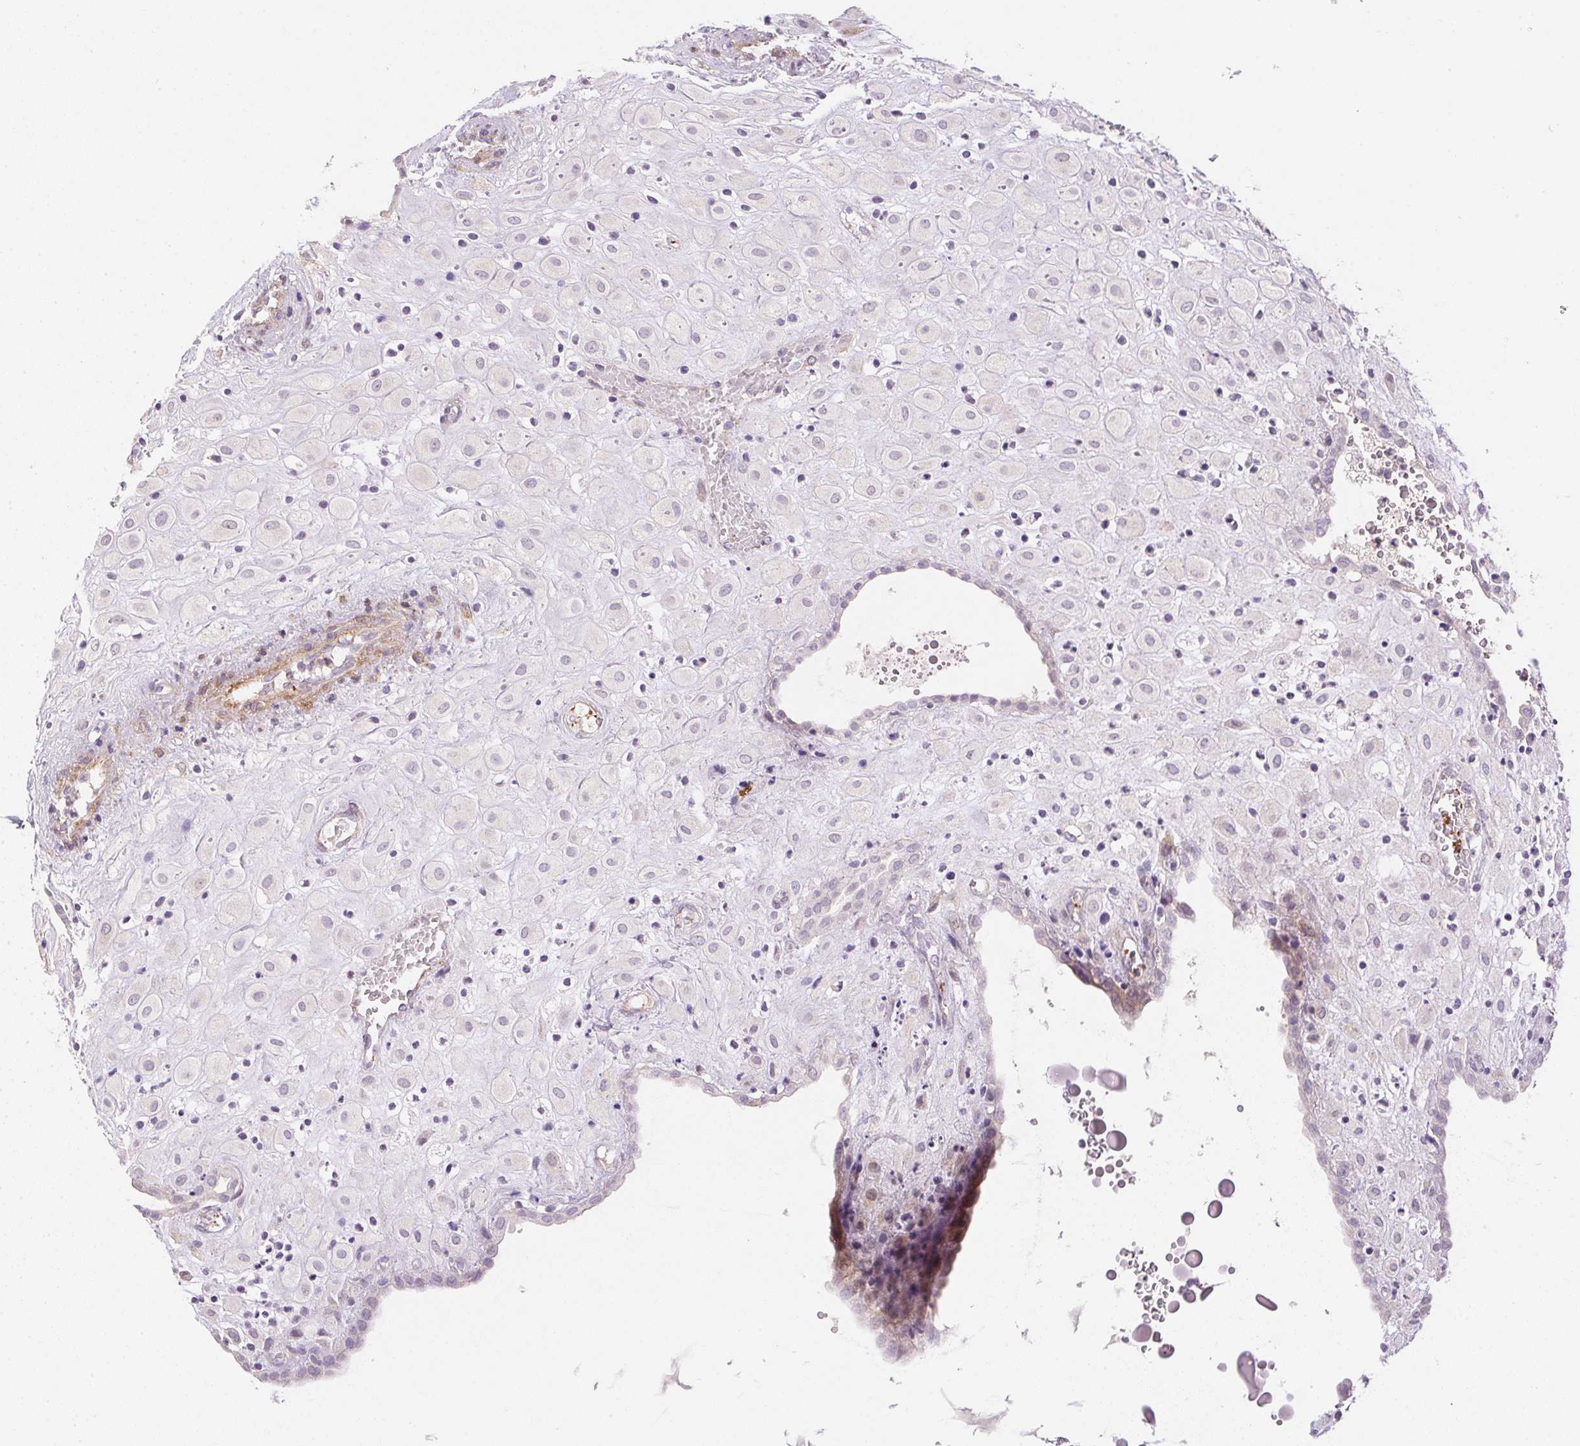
{"staining": {"intensity": "negative", "quantity": "none", "location": "none"}, "tissue": "placenta", "cell_type": "Decidual cells", "image_type": "normal", "snomed": [{"axis": "morphology", "description": "Normal tissue, NOS"}, {"axis": "topography", "description": "Placenta"}], "caption": "This is a micrograph of immunohistochemistry staining of unremarkable placenta, which shows no positivity in decidual cells.", "gene": "PRL", "patient": {"sex": "female", "age": 24}}